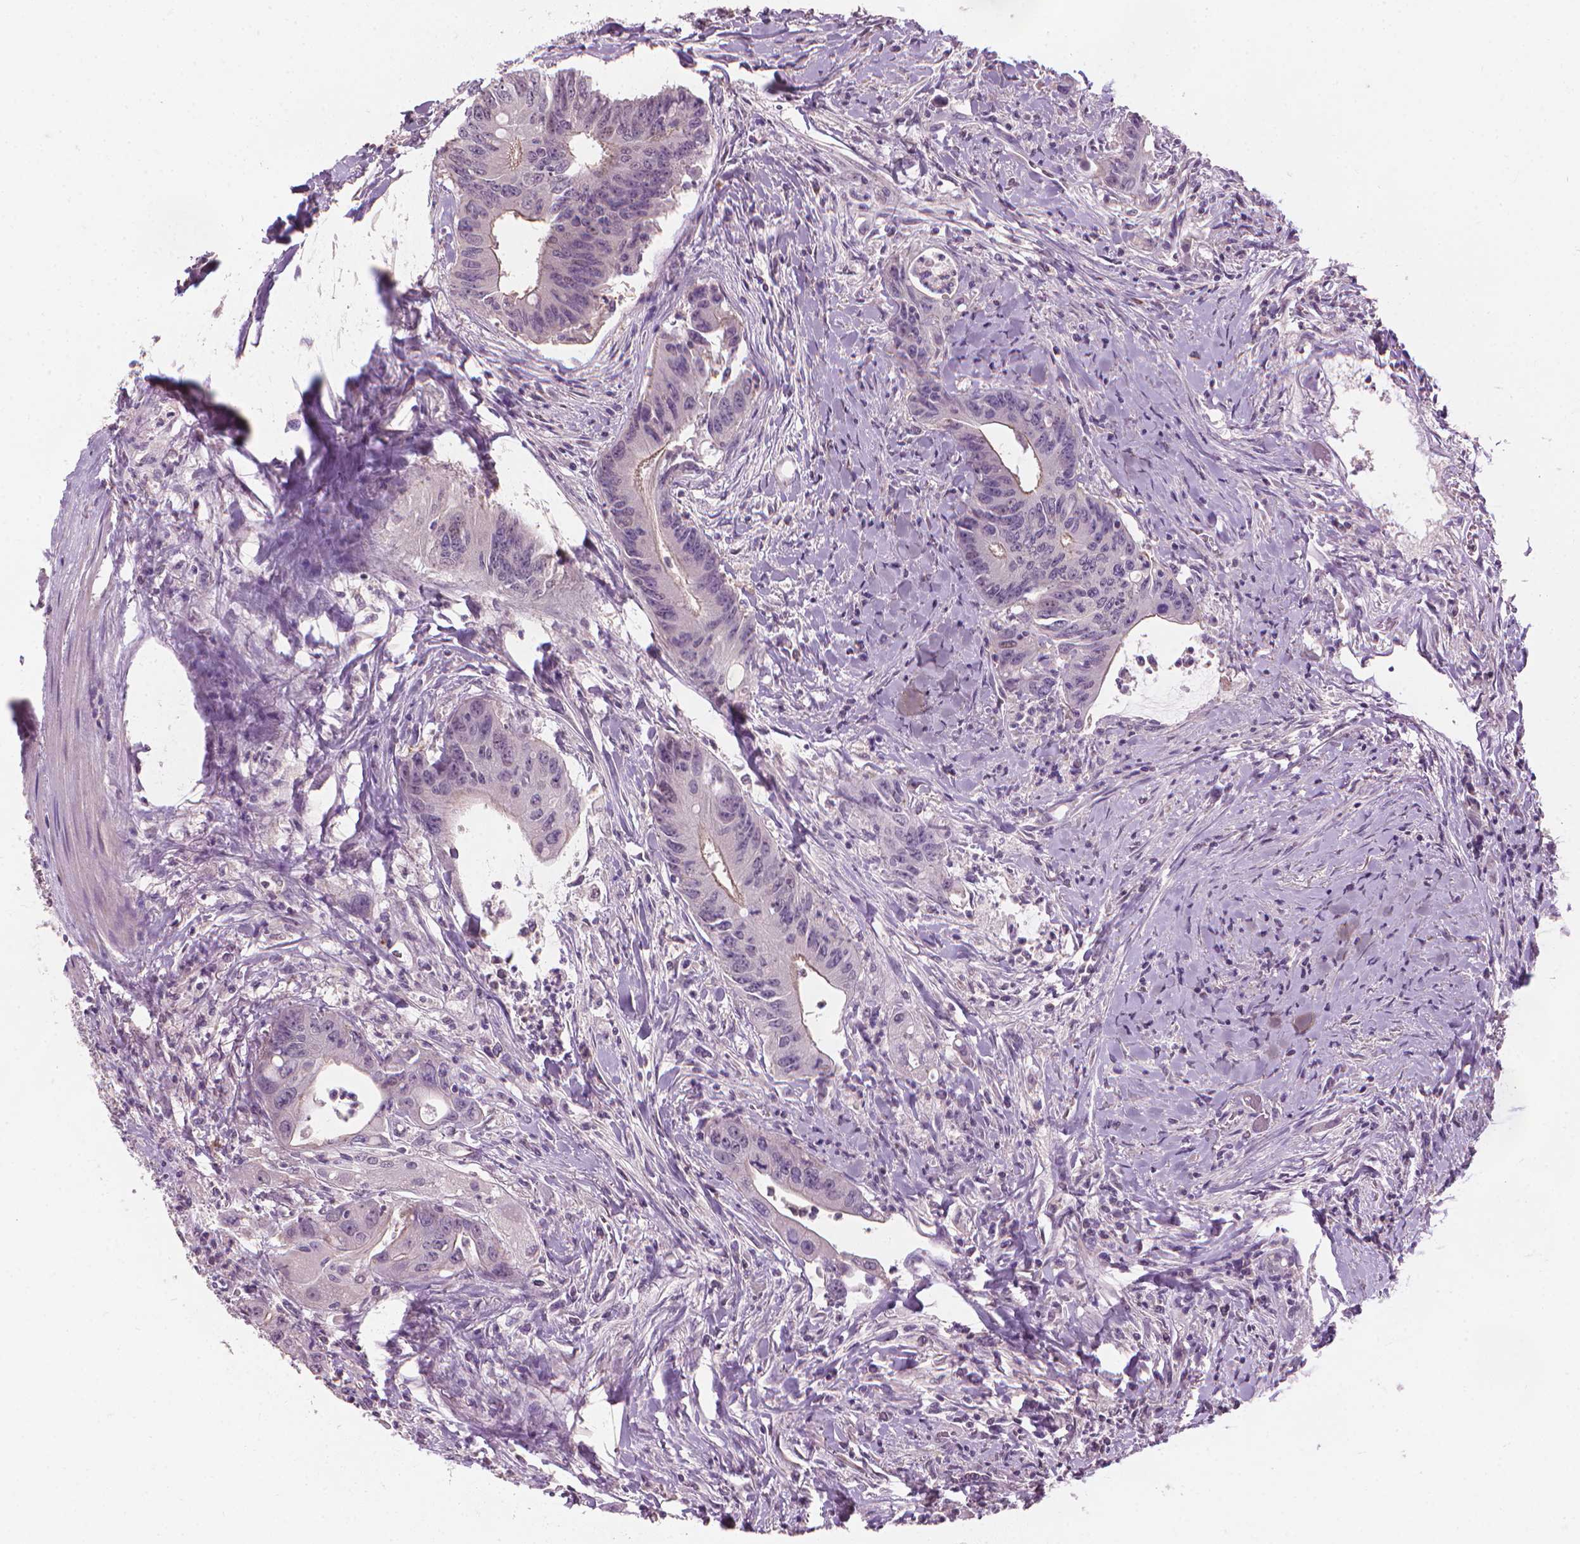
{"staining": {"intensity": "weak", "quantity": "<25%", "location": "cytoplasmic/membranous"}, "tissue": "colorectal cancer", "cell_type": "Tumor cells", "image_type": "cancer", "snomed": [{"axis": "morphology", "description": "Adenocarcinoma, NOS"}, {"axis": "topography", "description": "Rectum"}], "caption": "The micrograph reveals no significant positivity in tumor cells of adenocarcinoma (colorectal).", "gene": "SAXO2", "patient": {"sex": "male", "age": 59}}